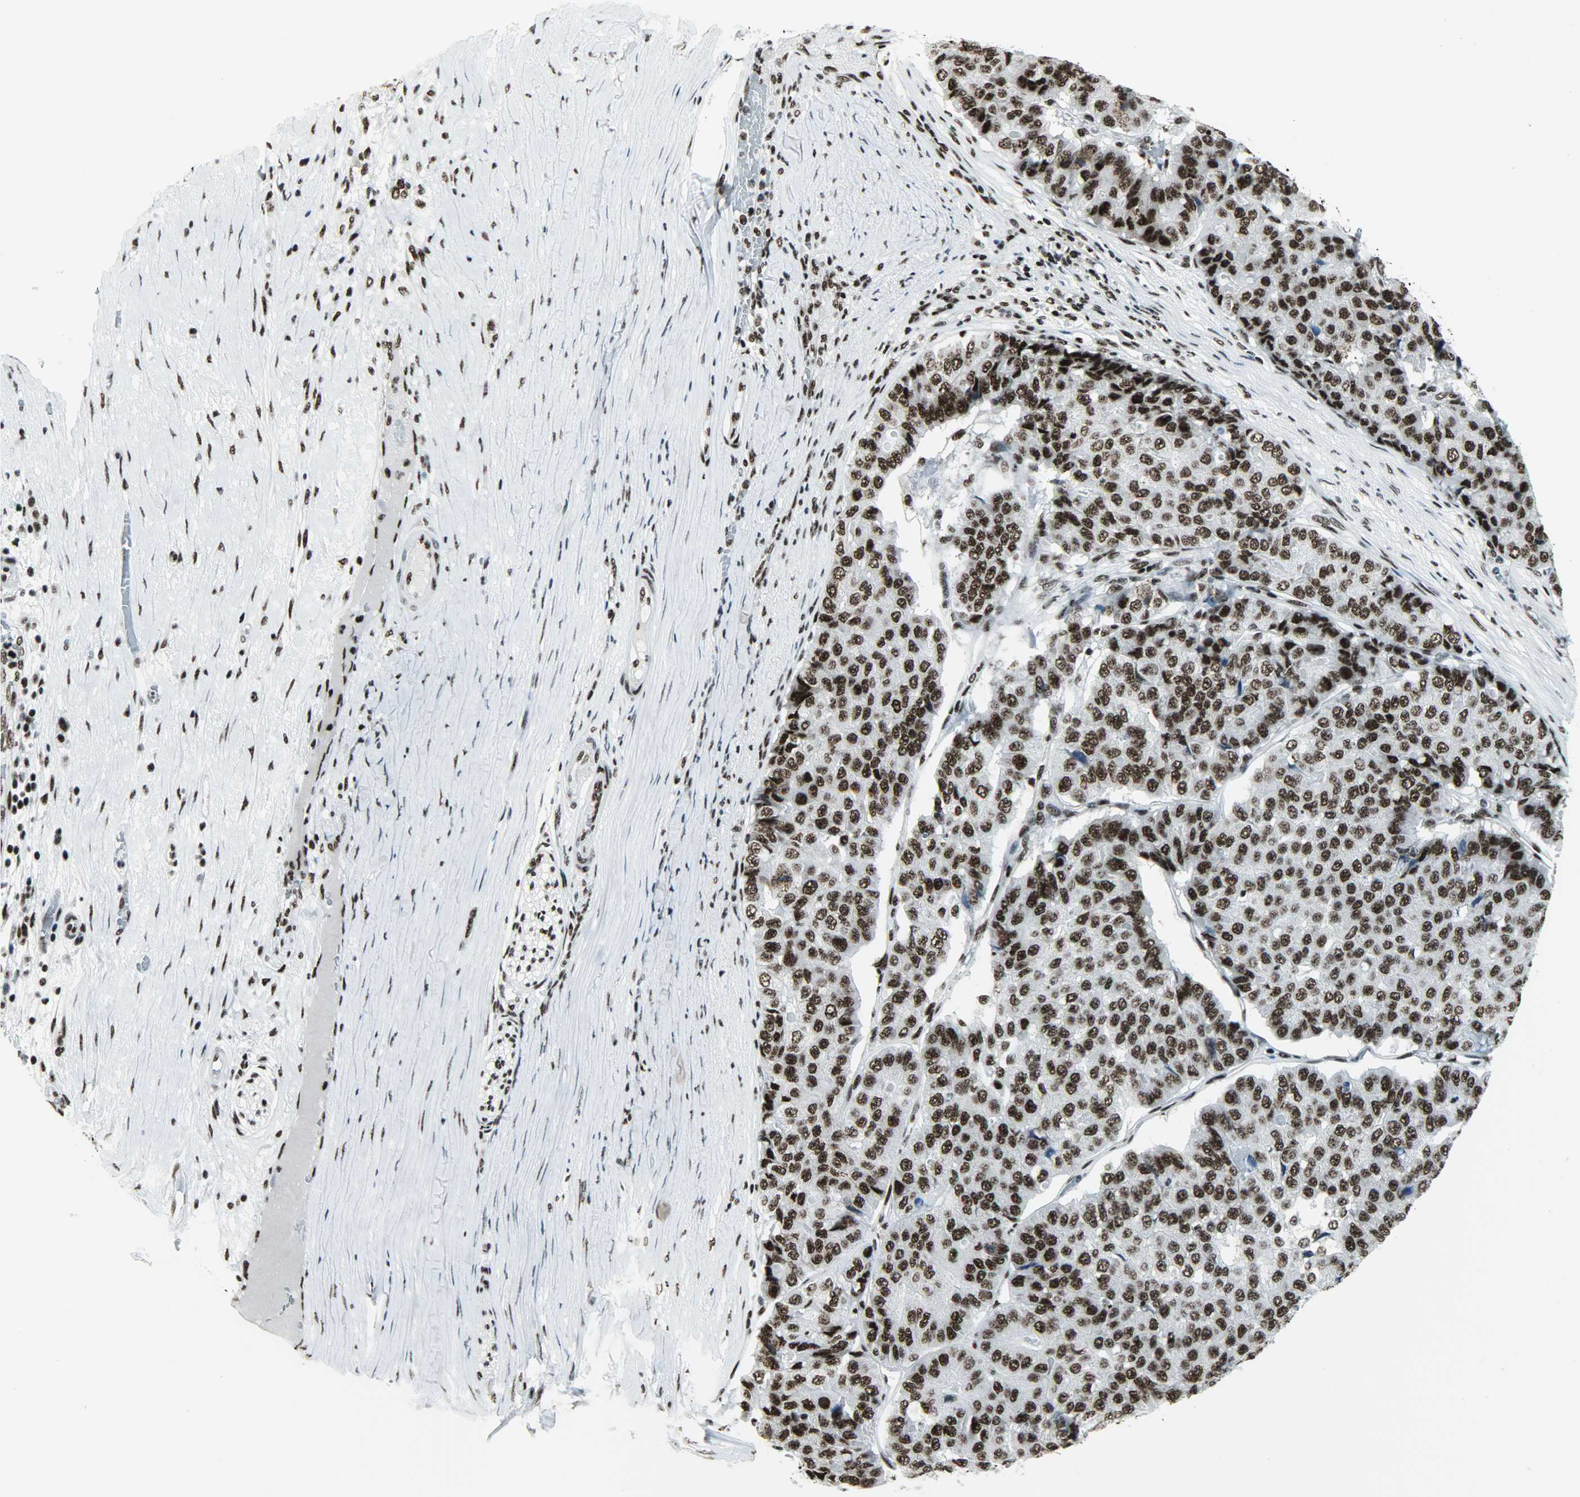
{"staining": {"intensity": "strong", "quantity": ">75%", "location": "nuclear"}, "tissue": "pancreatic cancer", "cell_type": "Tumor cells", "image_type": "cancer", "snomed": [{"axis": "morphology", "description": "Adenocarcinoma, NOS"}, {"axis": "topography", "description": "Pancreas"}], "caption": "Immunohistochemical staining of pancreatic adenocarcinoma displays high levels of strong nuclear protein positivity in approximately >75% of tumor cells.", "gene": "SNRPA", "patient": {"sex": "male", "age": 50}}